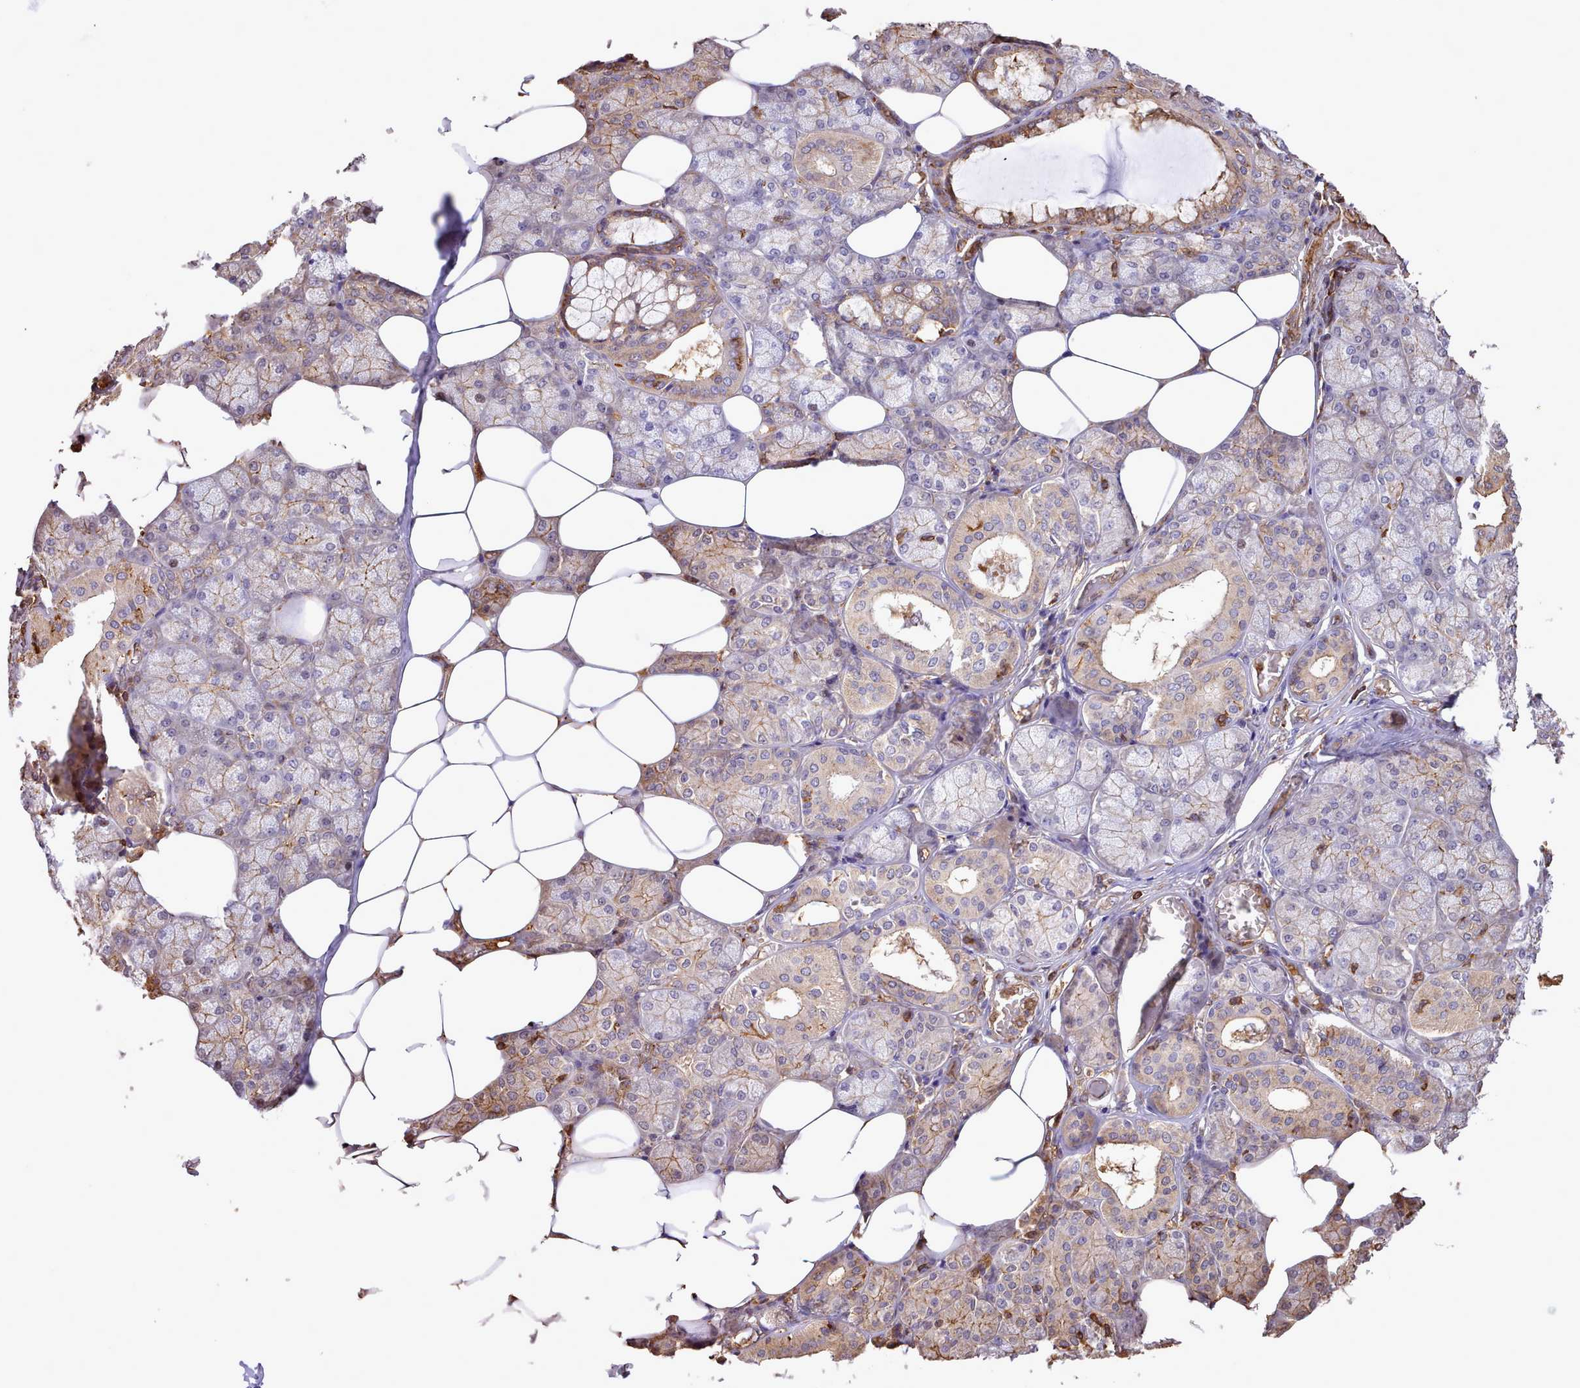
{"staining": {"intensity": "moderate", "quantity": "25%-75%", "location": "cytoplasmic/membranous"}, "tissue": "salivary gland", "cell_type": "Glandular cells", "image_type": "normal", "snomed": [{"axis": "morphology", "description": "Normal tissue, NOS"}, {"axis": "topography", "description": "Salivary gland"}], "caption": "A brown stain shows moderate cytoplasmic/membranous expression of a protein in glandular cells of normal salivary gland. (IHC, brightfield microscopy, high magnification).", "gene": "CAPZA1", "patient": {"sex": "male", "age": 62}}